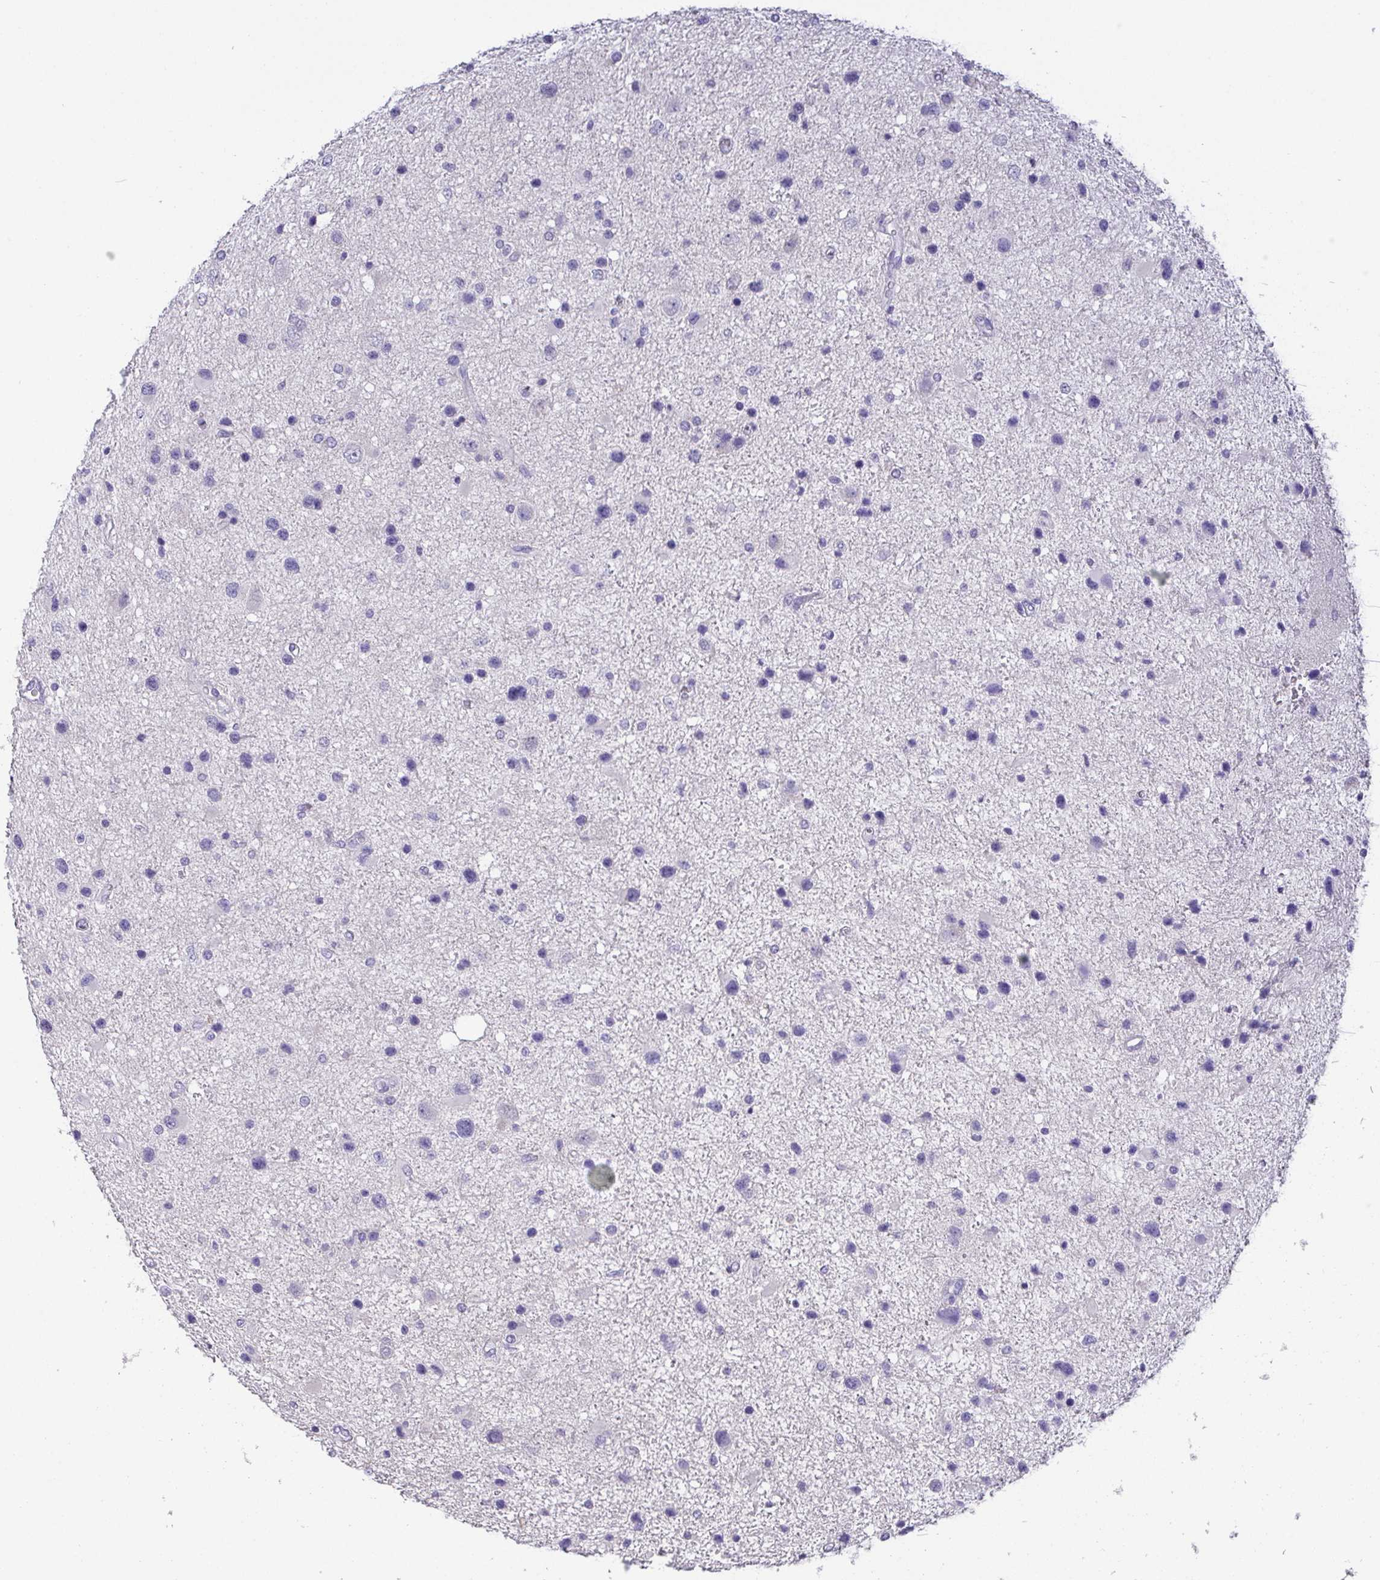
{"staining": {"intensity": "negative", "quantity": "none", "location": "none"}, "tissue": "glioma", "cell_type": "Tumor cells", "image_type": "cancer", "snomed": [{"axis": "morphology", "description": "Glioma, malignant, Low grade"}, {"axis": "topography", "description": "Brain"}], "caption": "This is a photomicrograph of immunohistochemistry staining of glioma, which shows no positivity in tumor cells.", "gene": "PKDREJ", "patient": {"sex": "female", "age": 32}}